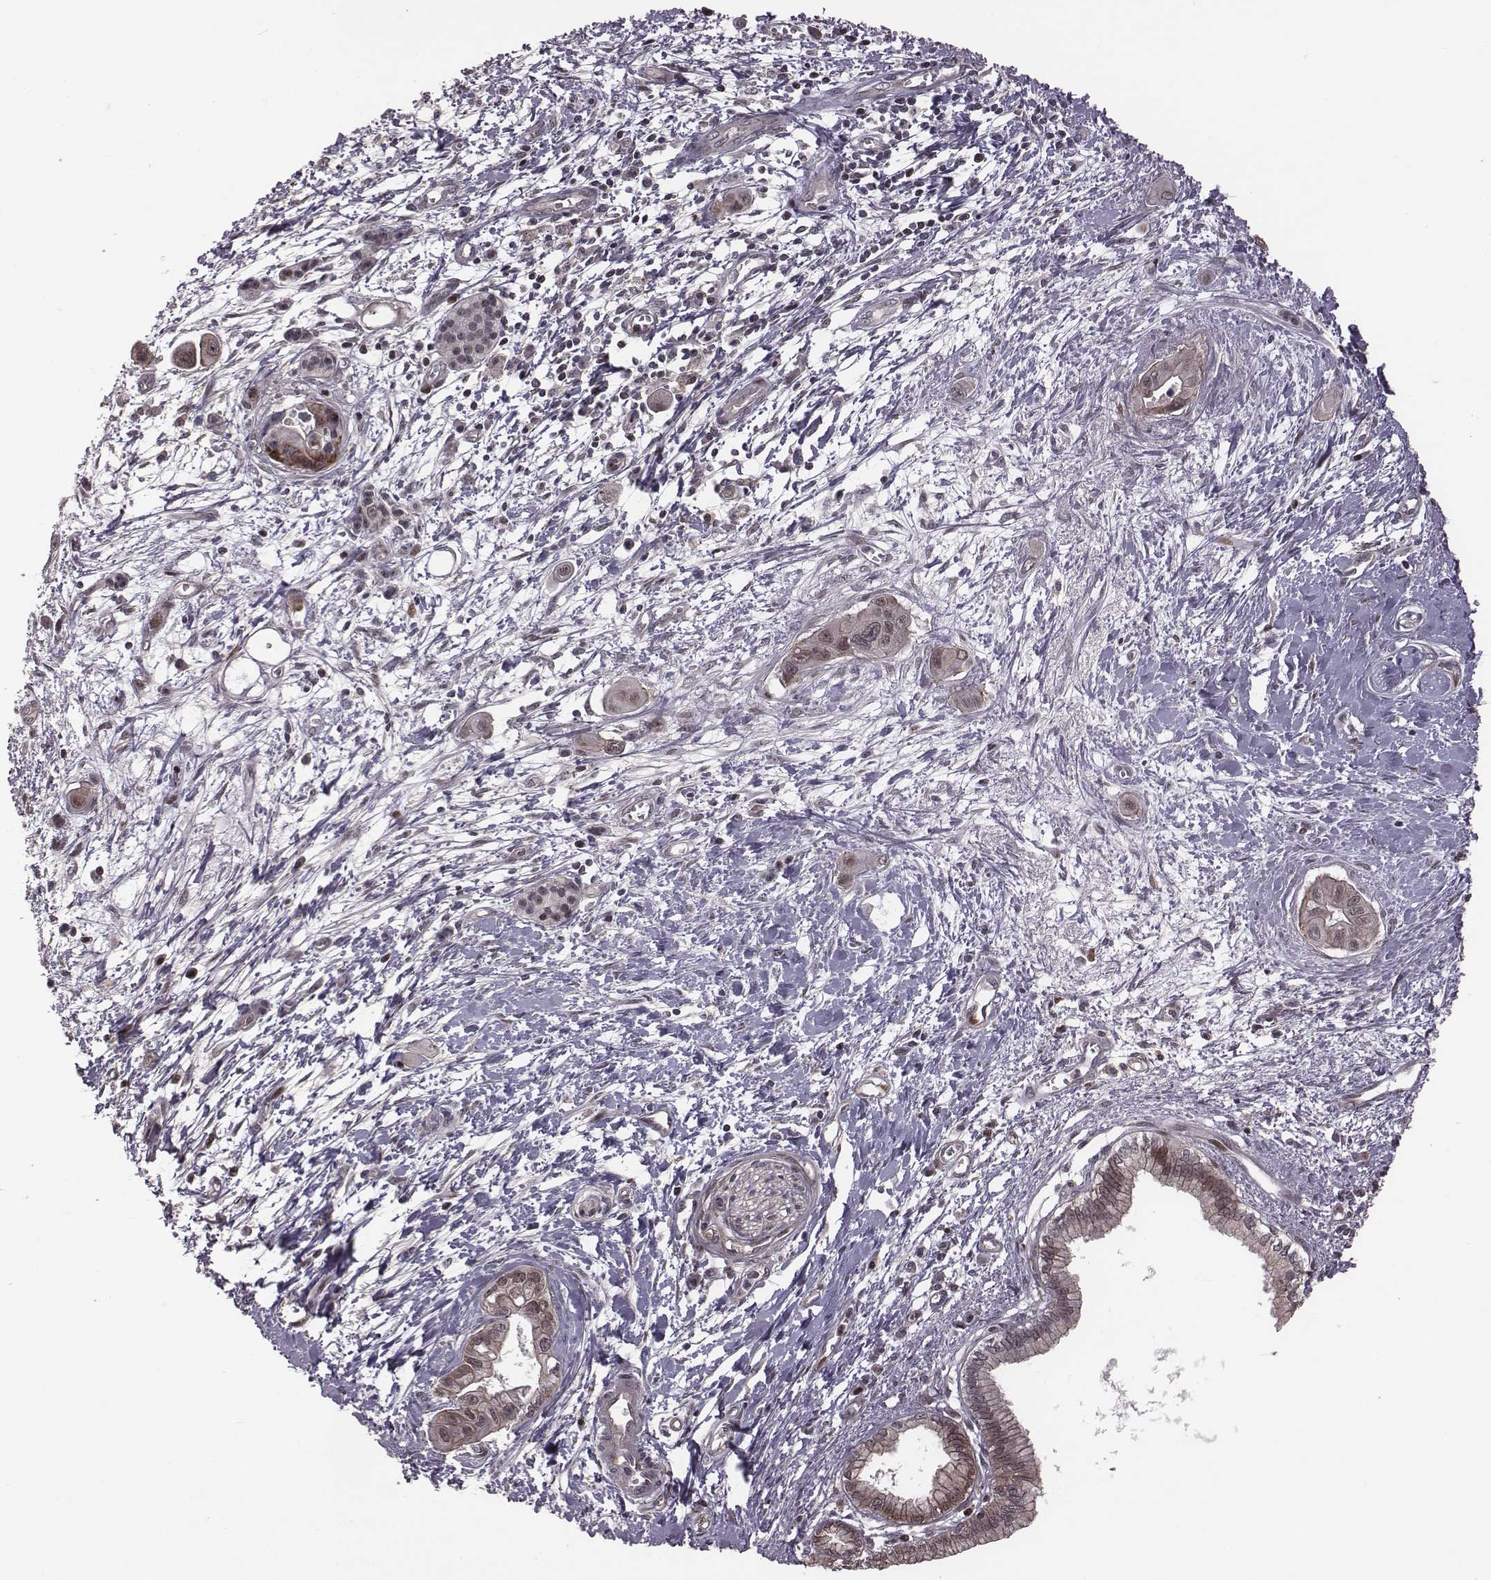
{"staining": {"intensity": "negative", "quantity": "none", "location": "none"}, "tissue": "pancreatic cancer", "cell_type": "Tumor cells", "image_type": "cancer", "snomed": [{"axis": "morphology", "description": "Adenocarcinoma, NOS"}, {"axis": "topography", "description": "Pancreas"}], "caption": "Tumor cells are negative for brown protein staining in pancreatic cancer.", "gene": "RPL3", "patient": {"sex": "male", "age": 60}}